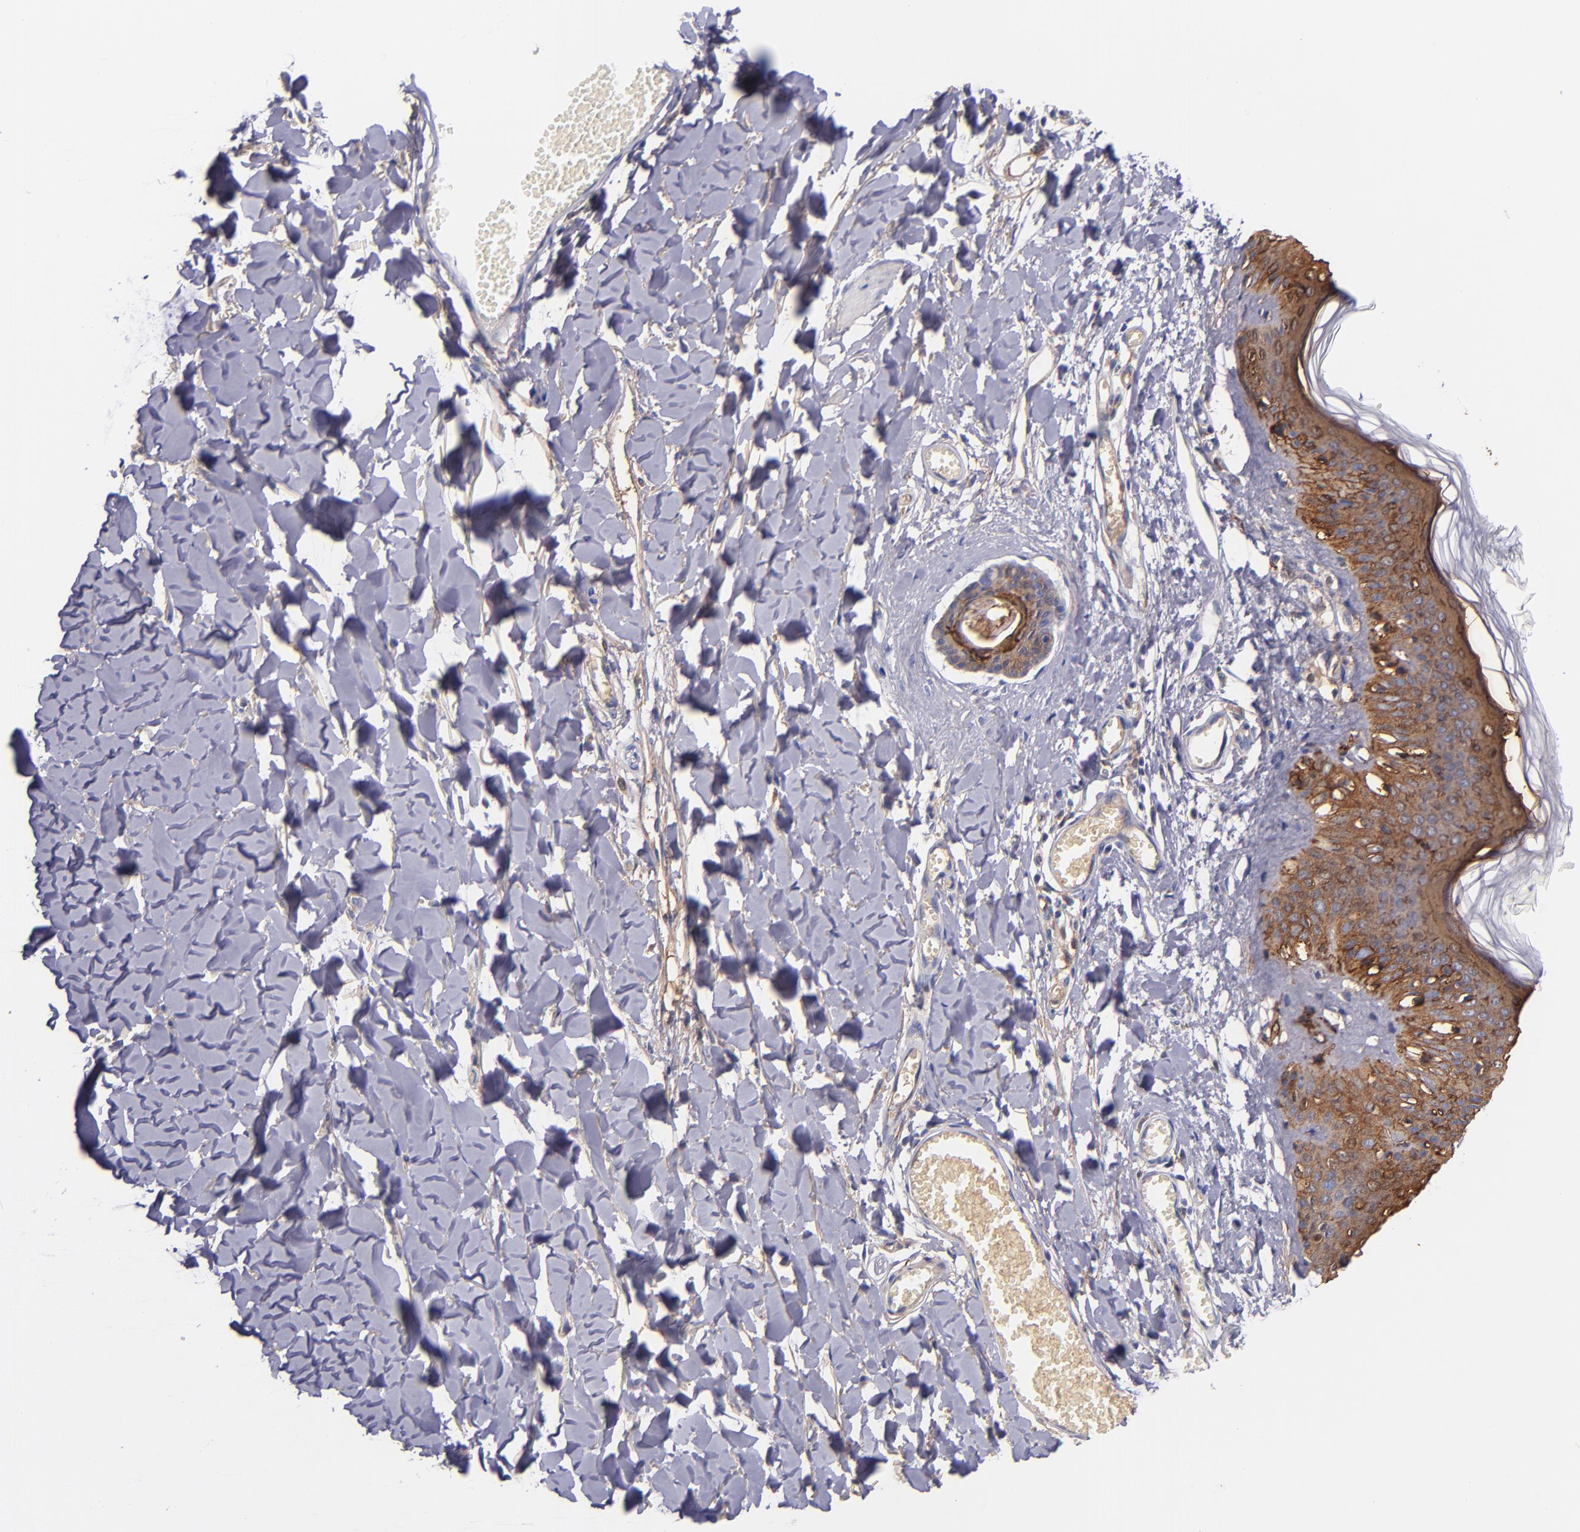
{"staining": {"intensity": "negative", "quantity": "none", "location": "none"}, "tissue": "skin", "cell_type": "Fibroblasts", "image_type": "normal", "snomed": [{"axis": "morphology", "description": "Normal tissue, NOS"}, {"axis": "morphology", "description": "Sarcoma, NOS"}, {"axis": "topography", "description": "Skin"}, {"axis": "topography", "description": "Soft tissue"}], "caption": "IHC micrograph of benign skin: skin stained with DAB displays no significant protein staining in fibroblasts.", "gene": "IVL", "patient": {"sex": "female", "age": 51}}